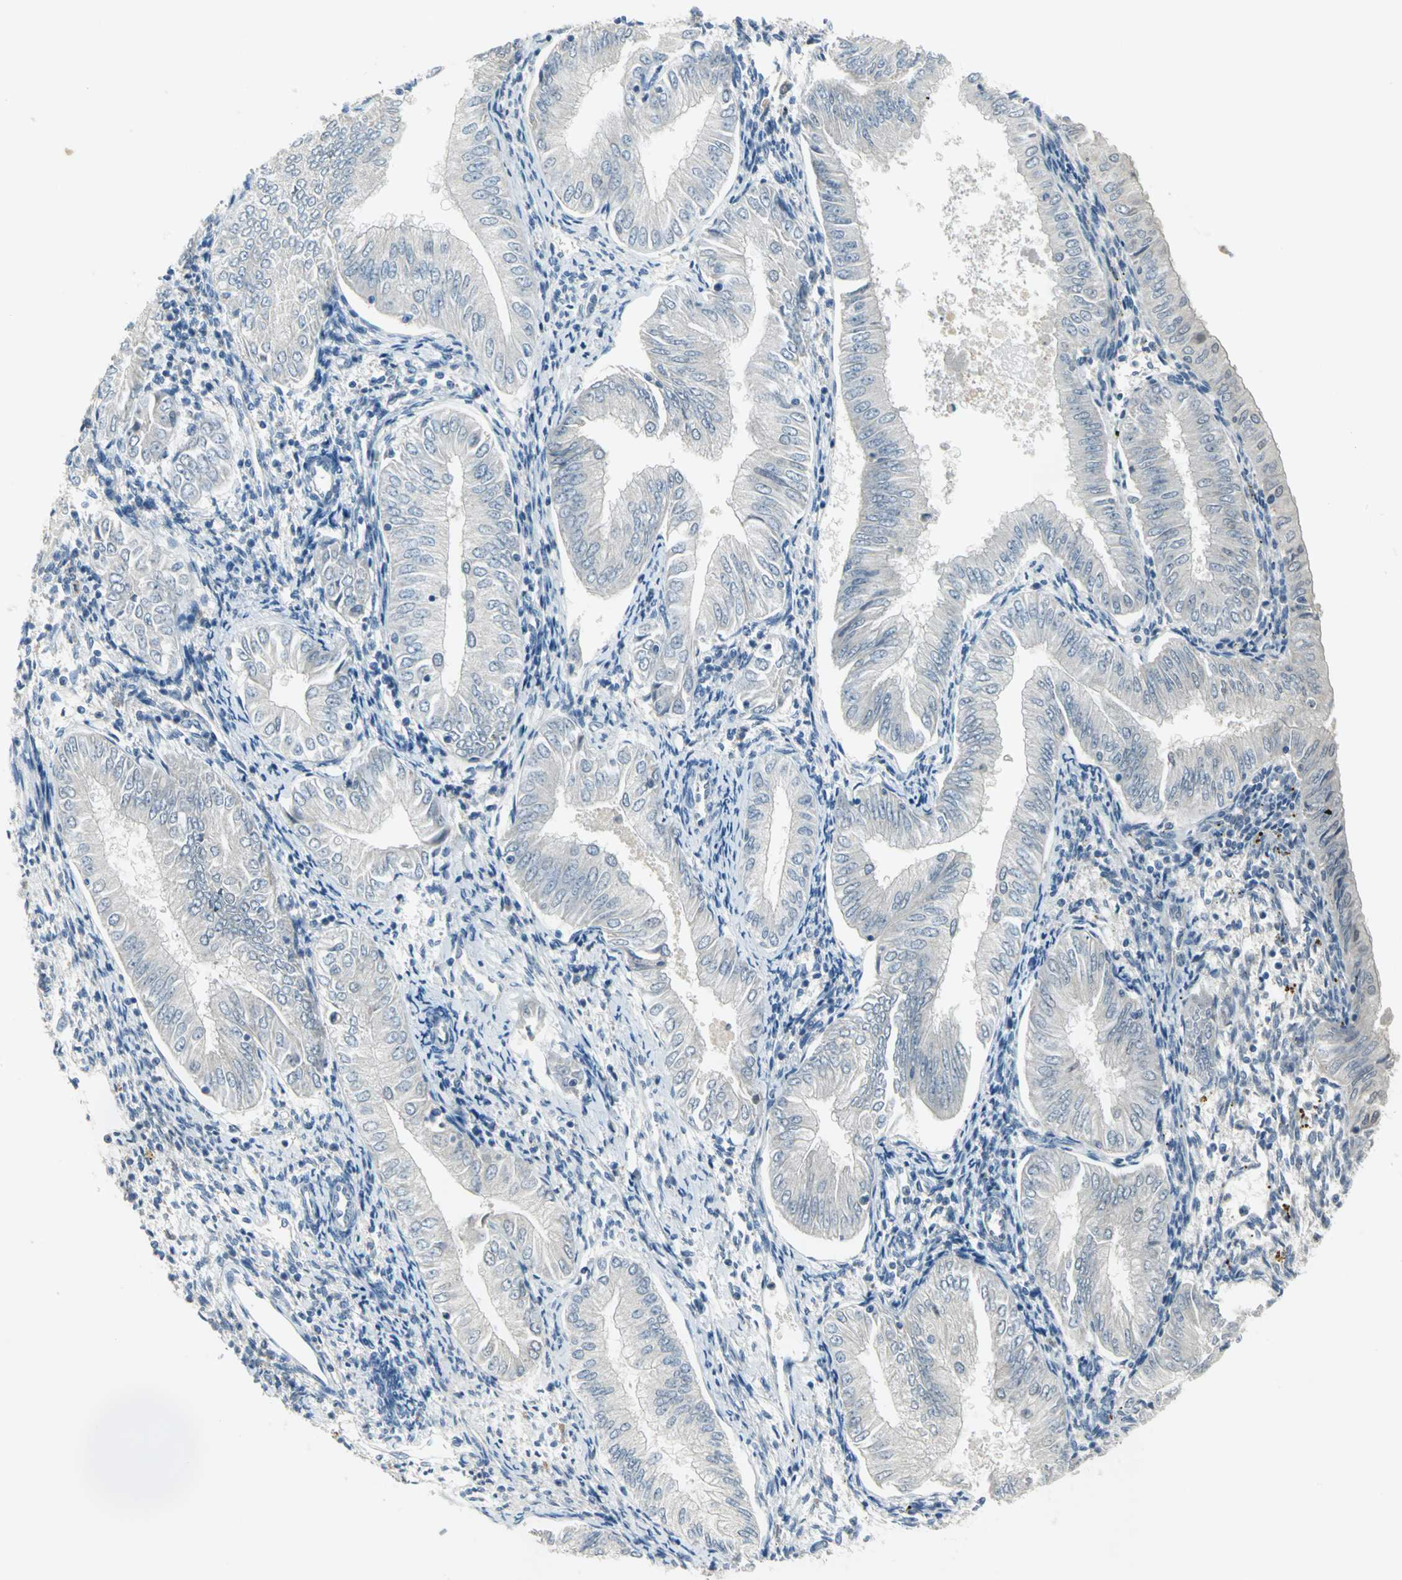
{"staining": {"intensity": "weak", "quantity": "<25%", "location": "cytoplasmic/membranous,nuclear"}, "tissue": "endometrial cancer", "cell_type": "Tumor cells", "image_type": "cancer", "snomed": [{"axis": "morphology", "description": "Adenocarcinoma, NOS"}, {"axis": "topography", "description": "Endometrium"}], "caption": "There is no significant staining in tumor cells of endometrial cancer (adenocarcinoma). (Stains: DAB (3,3'-diaminobenzidine) immunohistochemistry (IHC) with hematoxylin counter stain, Microscopy: brightfield microscopy at high magnification).", "gene": "ZIC1", "patient": {"sex": "female", "age": 53}}